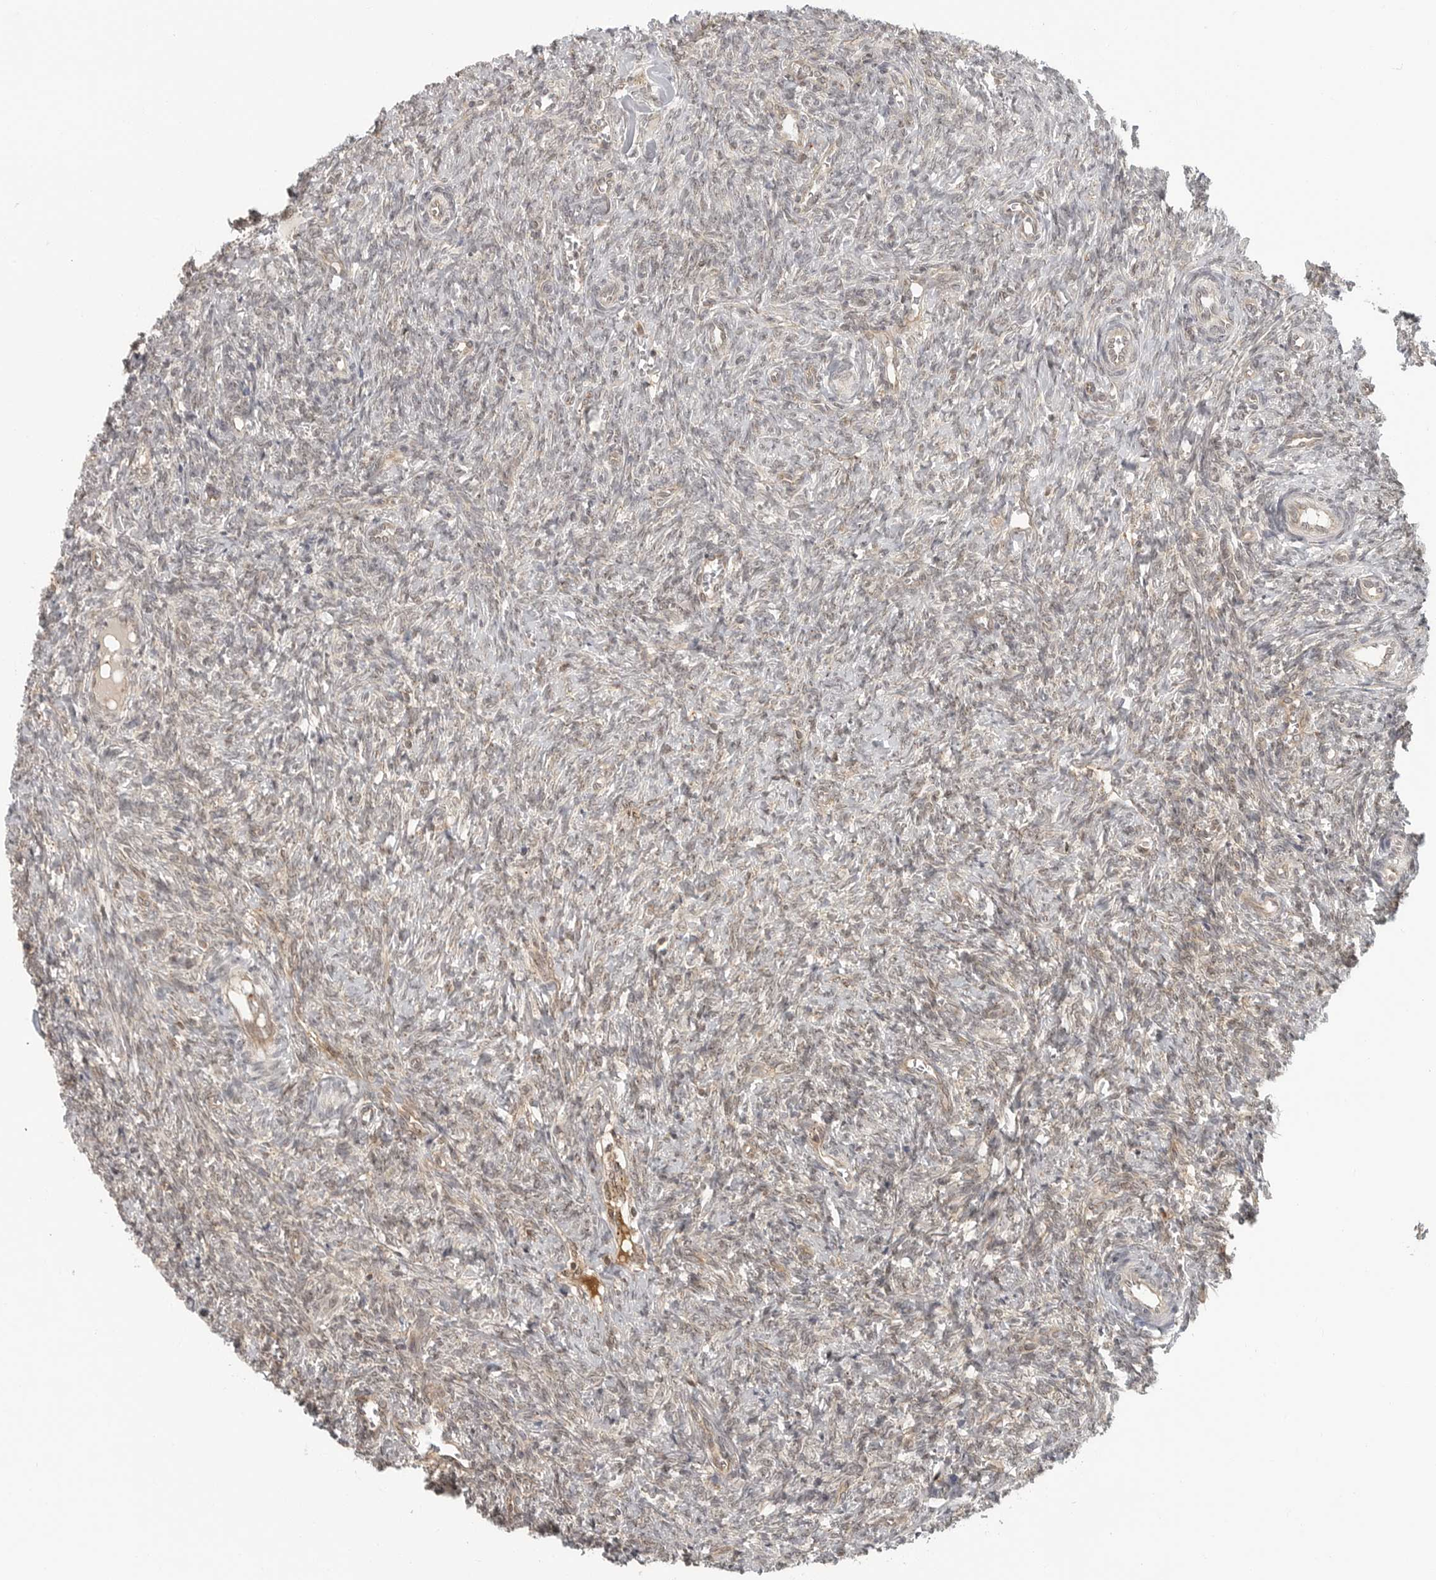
{"staining": {"intensity": "strong", "quantity": "<25%", "location": "cytoplasmic/membranous"}, "tissue": "ovary", "cell_type": "Ovarian stroma cells", "image_type": "normal", "snomed": [{"axis": "morphology", "description": "Normal tissue, NOS"}, {"axis": "topography", "description": "Ovary"}], "caption": "This is a micrograph of immunohistochemistry staining of benign ovary, which shows strong expression in the cytoplasmic/membranous of ovarian stroma cells.", "gene": "COPA", "patient": {"sex": "female", "age": 41}}